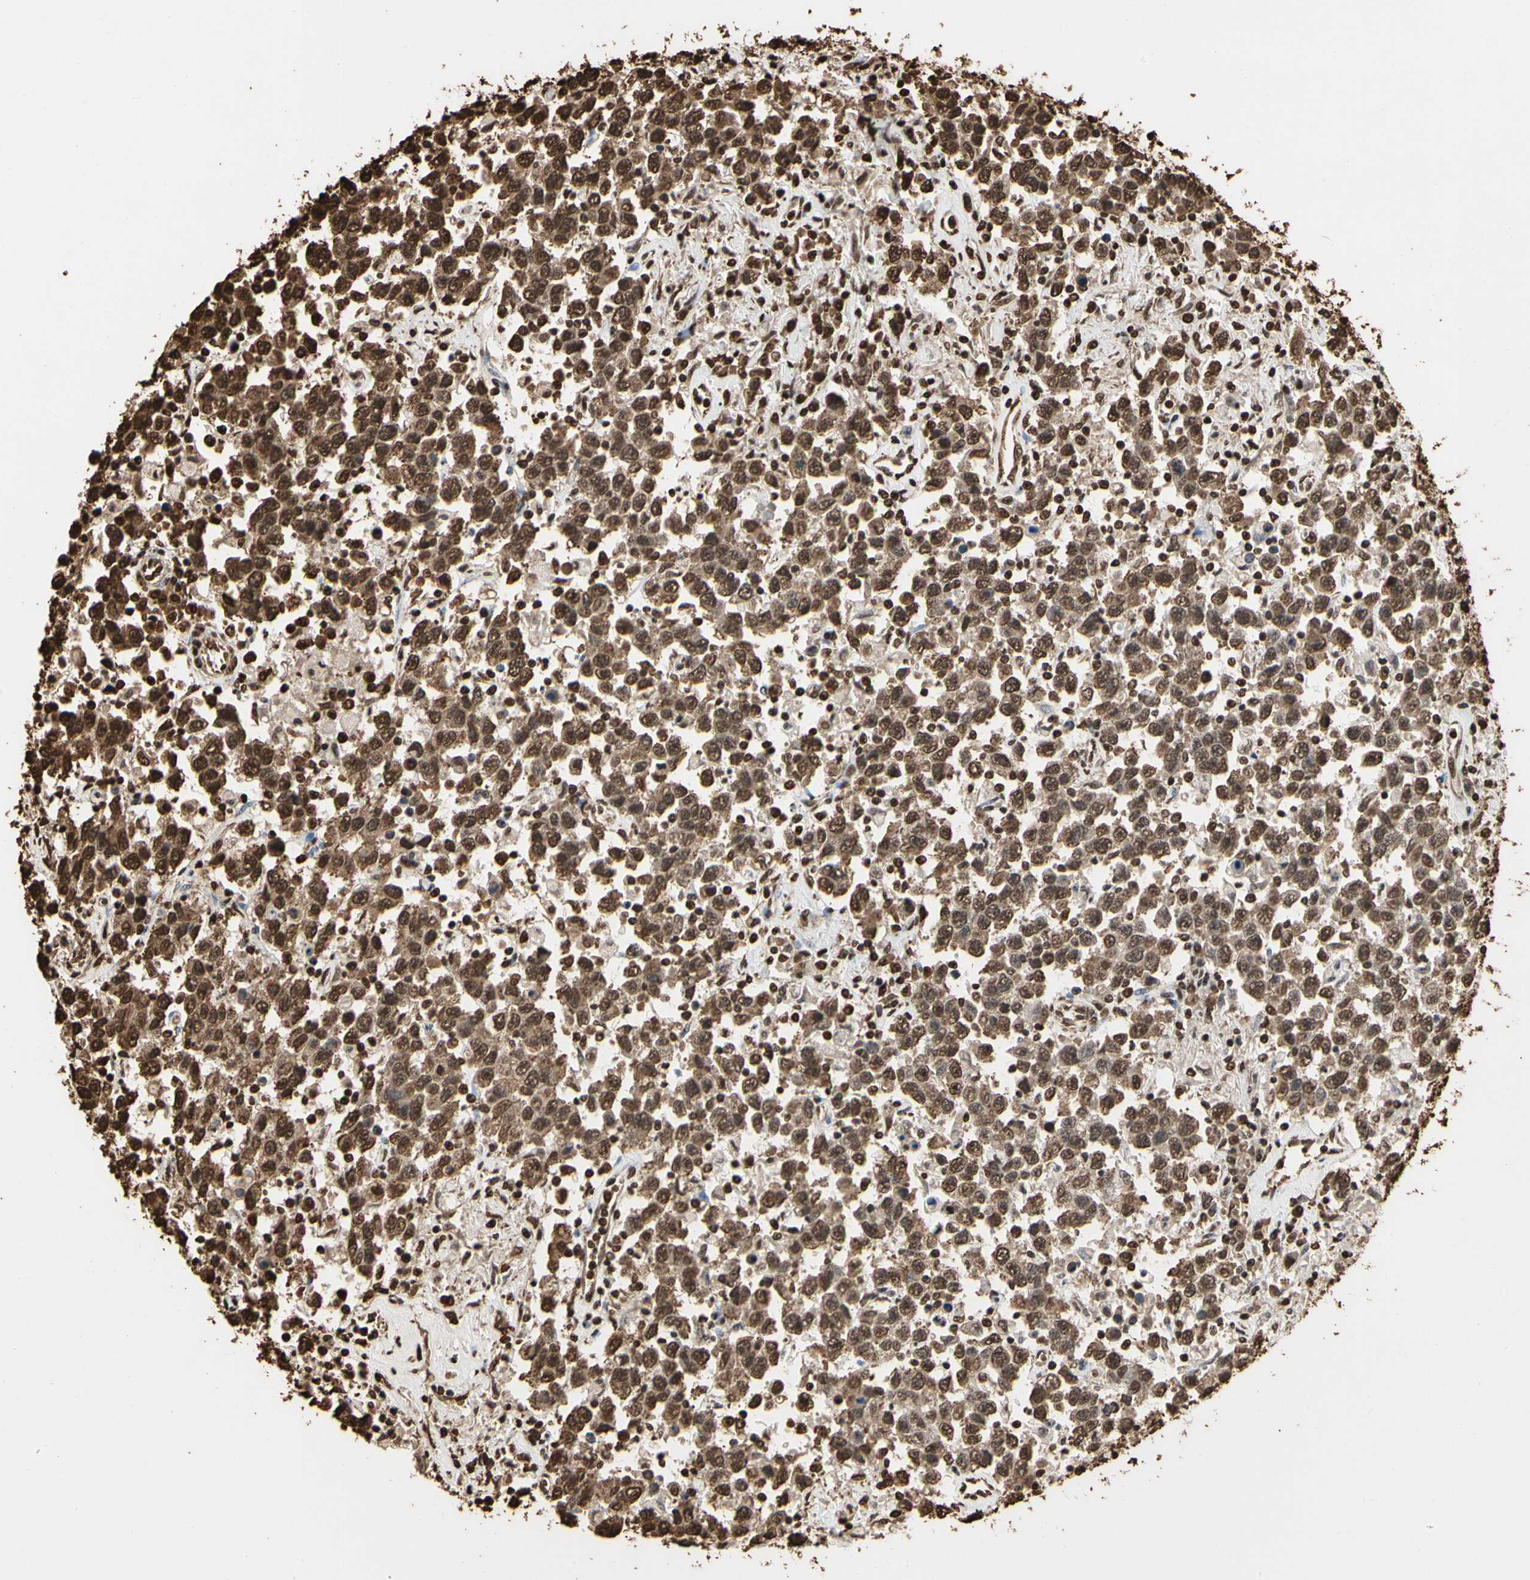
{"staining": {"intensity": "strong", "quantity": ">75%", "location": "cytoplasmic/membranous,nuclear"}, "tissue": "testis cancer", "cell_type": "Tumor cells", "image_type": "cancer", "snomed": [{"axis": "morphology", "description": "Seminoma, NOS"}, {"axis": "topography", "description": "Testis"}], "caption": "Human testis cancer stained with a protein marker demonstrates strong staining in tumor cells.", "gene": "HNRNPK", "patient": {"sex": "male", "age": 41}}